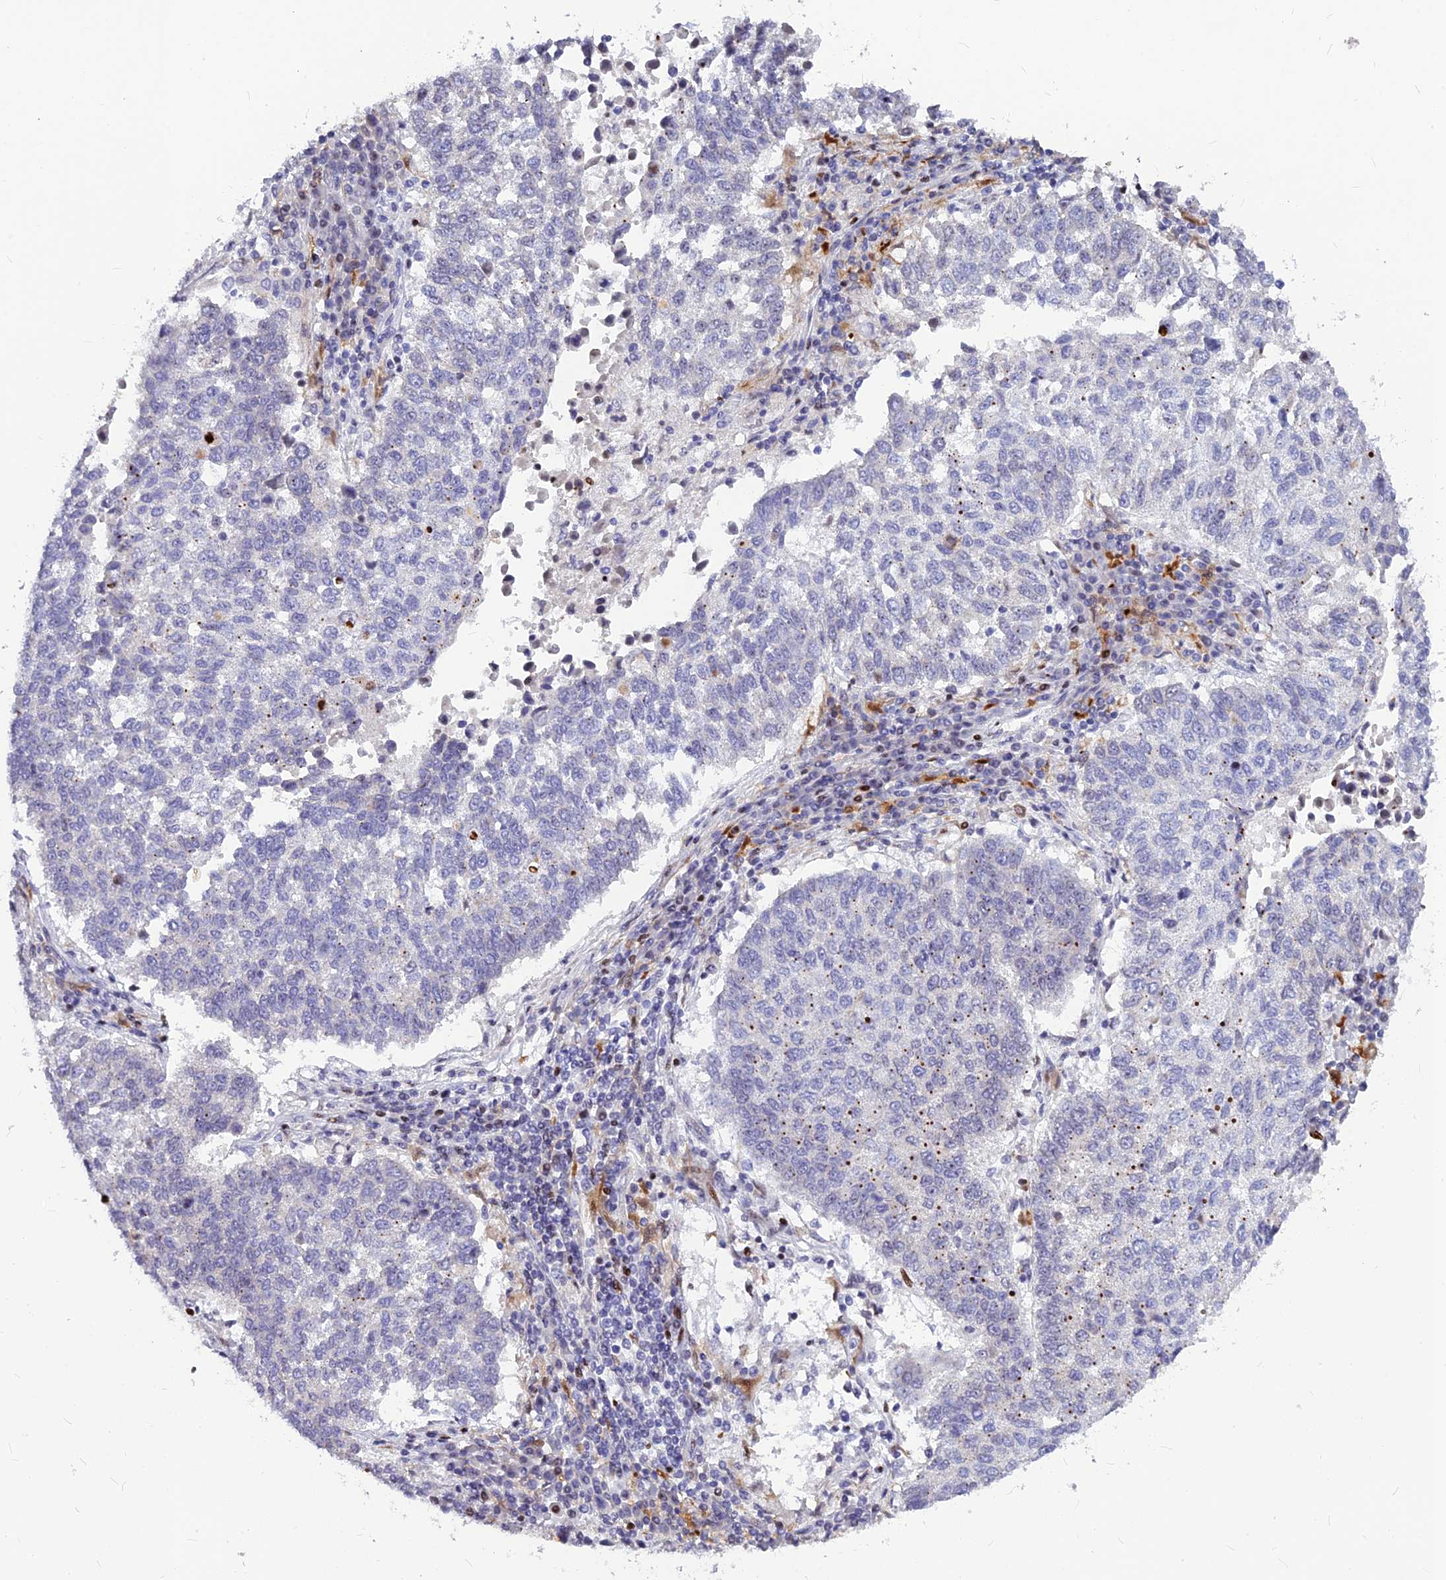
{"staining": {"intensity": "negative", "quantity": "none", "location": "none"}, "tissue": "lung cancer", "cell_type": "Tumor cells", "image_type": "cancer", "snomed": [{"axis": "morphology", "description": "Squamous cell carcinoma, NOS"}, {"axis": "topography", "description": "Lung"}], "caption": "Photomicrograph shows no protein positivity in tumor cells of lung squamous cell carcinoma tissue. (DAB (3,3'-diaminobenzidine) immunohistochemistry (IHC), high magnification).", "gene": "PRPS1", "patient": {"sex": "male", "age": 73}}